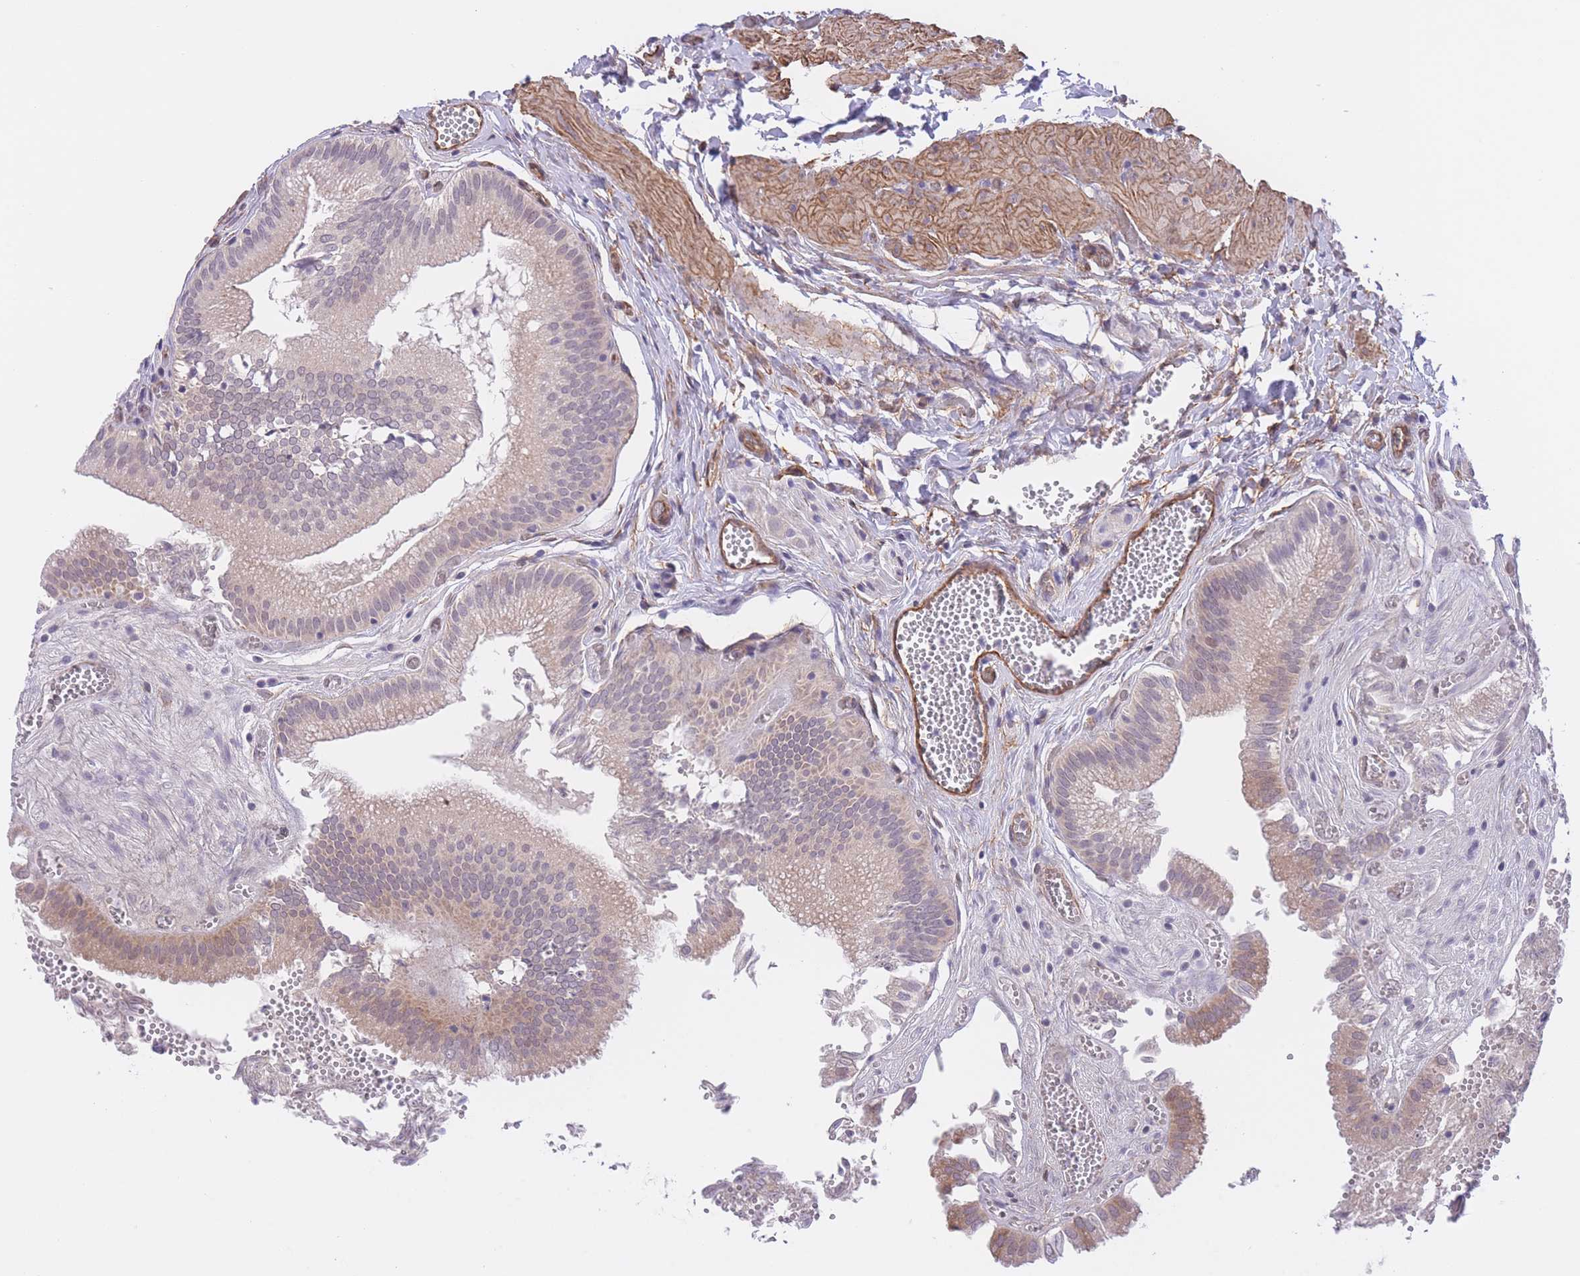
{"staining": {"intensity": "moderate", "quantity": "25%-75%", "location": "cytoplasmic/membranous"}, "tissue": "gallbladder", "cell_type": "Glandular cells", "image_type": "normal", "snomed": [{"axis": "morphology", "description": "Normal tissue, NOS"}, {"axis": "topography", "description": "Gallbladder"}, {"axis": "topography", "description": "Peripheral nerve tissue"}], "caption": "IHC (DAB (3,3'-diaminobenzidine)) staining of normal gallbladder exhibits moderate cytoplasmic/membranous protein positivity in approximately 25%-75% of glandular cells.", "gene": "QTRT1", "patient": {"sex": "male", "age": 17}}